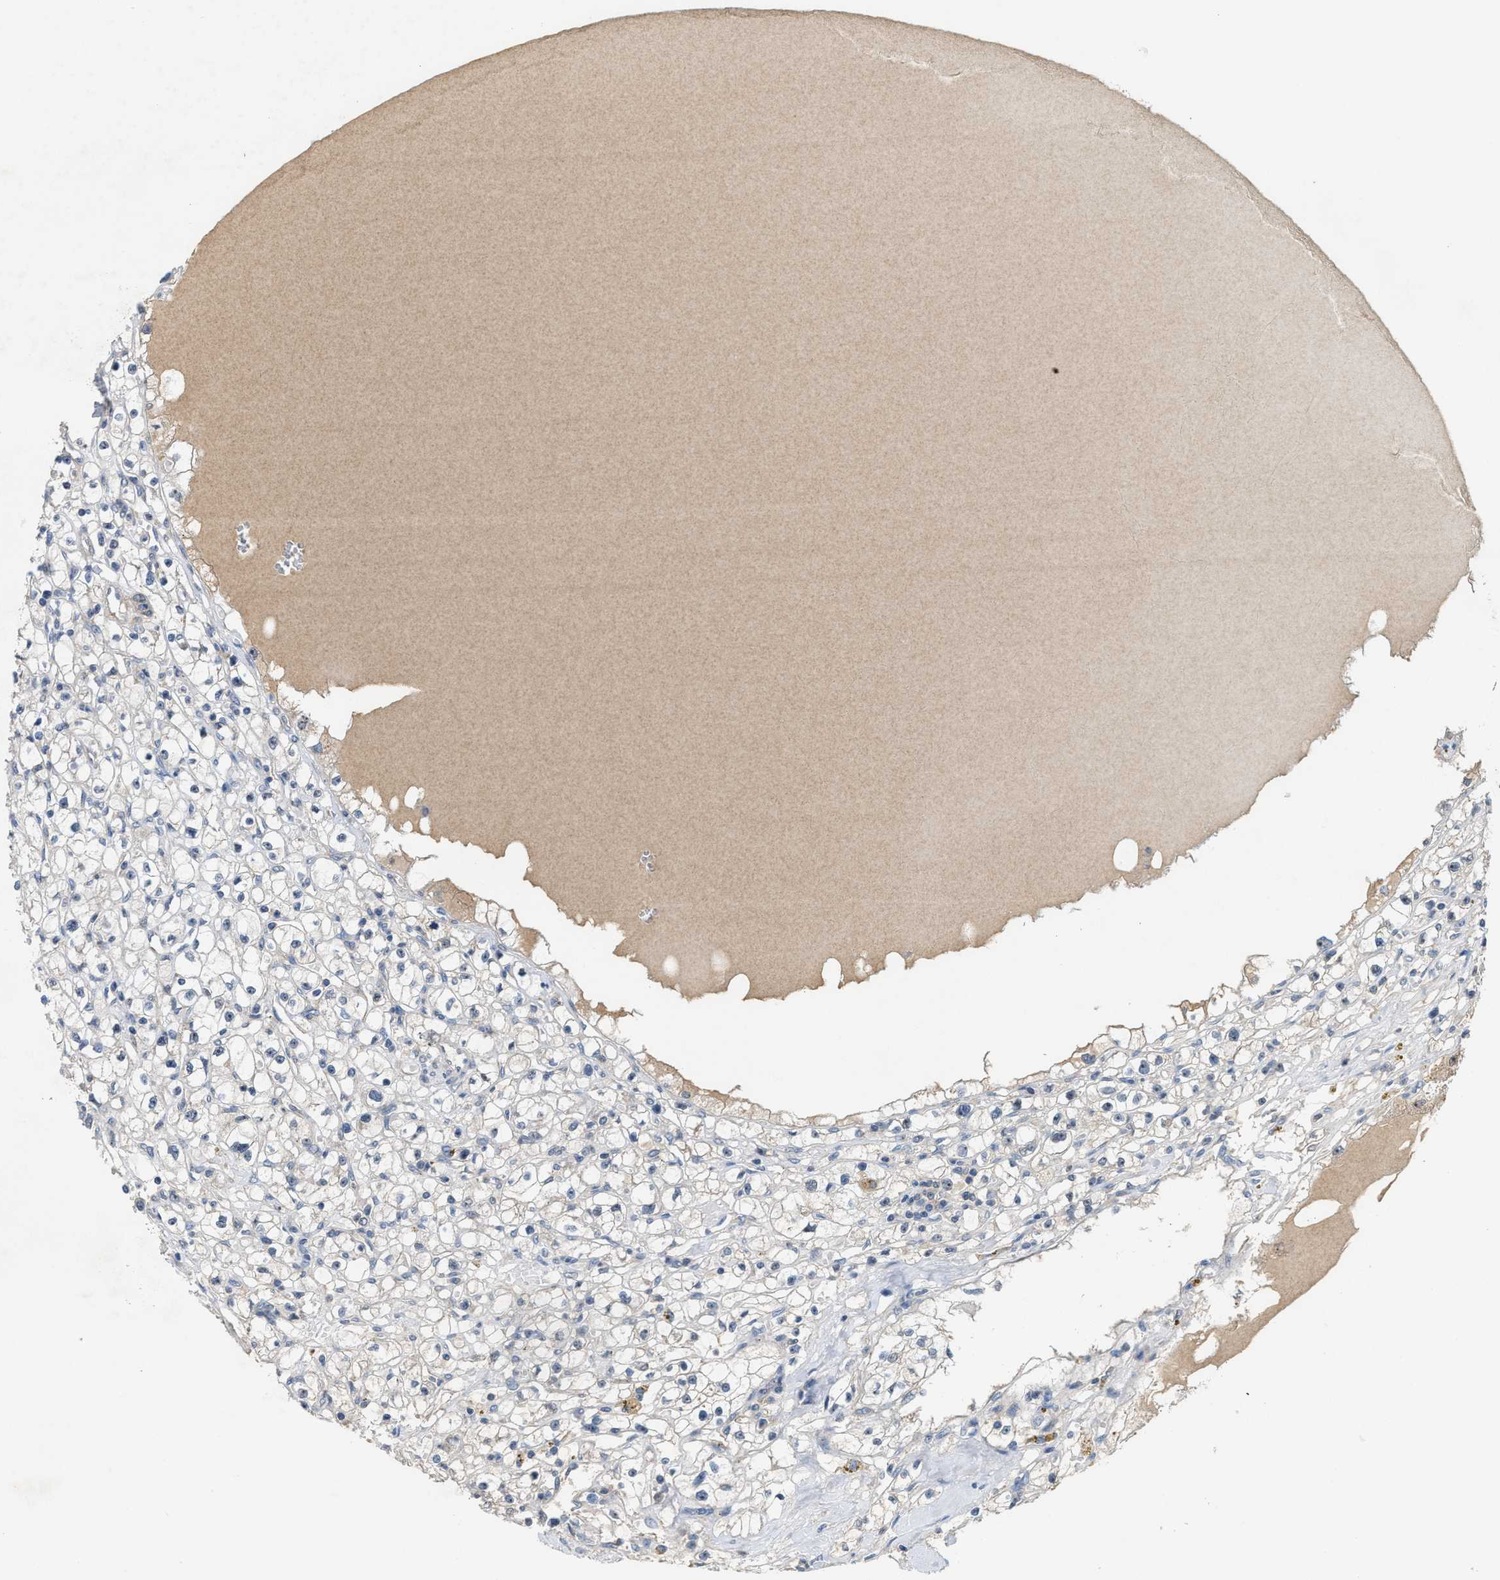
{"staining": {"intensity": "negative", "quantity": "none", "location": "none"}, "tissue": "renal cancer", "cell_type": "Tumor cells", "image_type": "cancer", "snomed": [{"axis": "morphology", "description": "Adenocarcinoma, NOS"}, {"axis": "topography", "description": "Kidney"}], "caption": "Tumor cells show no significant protein staining in renal cancer.", "gene": "ZNF783", "patient": {"sex": "male", "age": 56}}